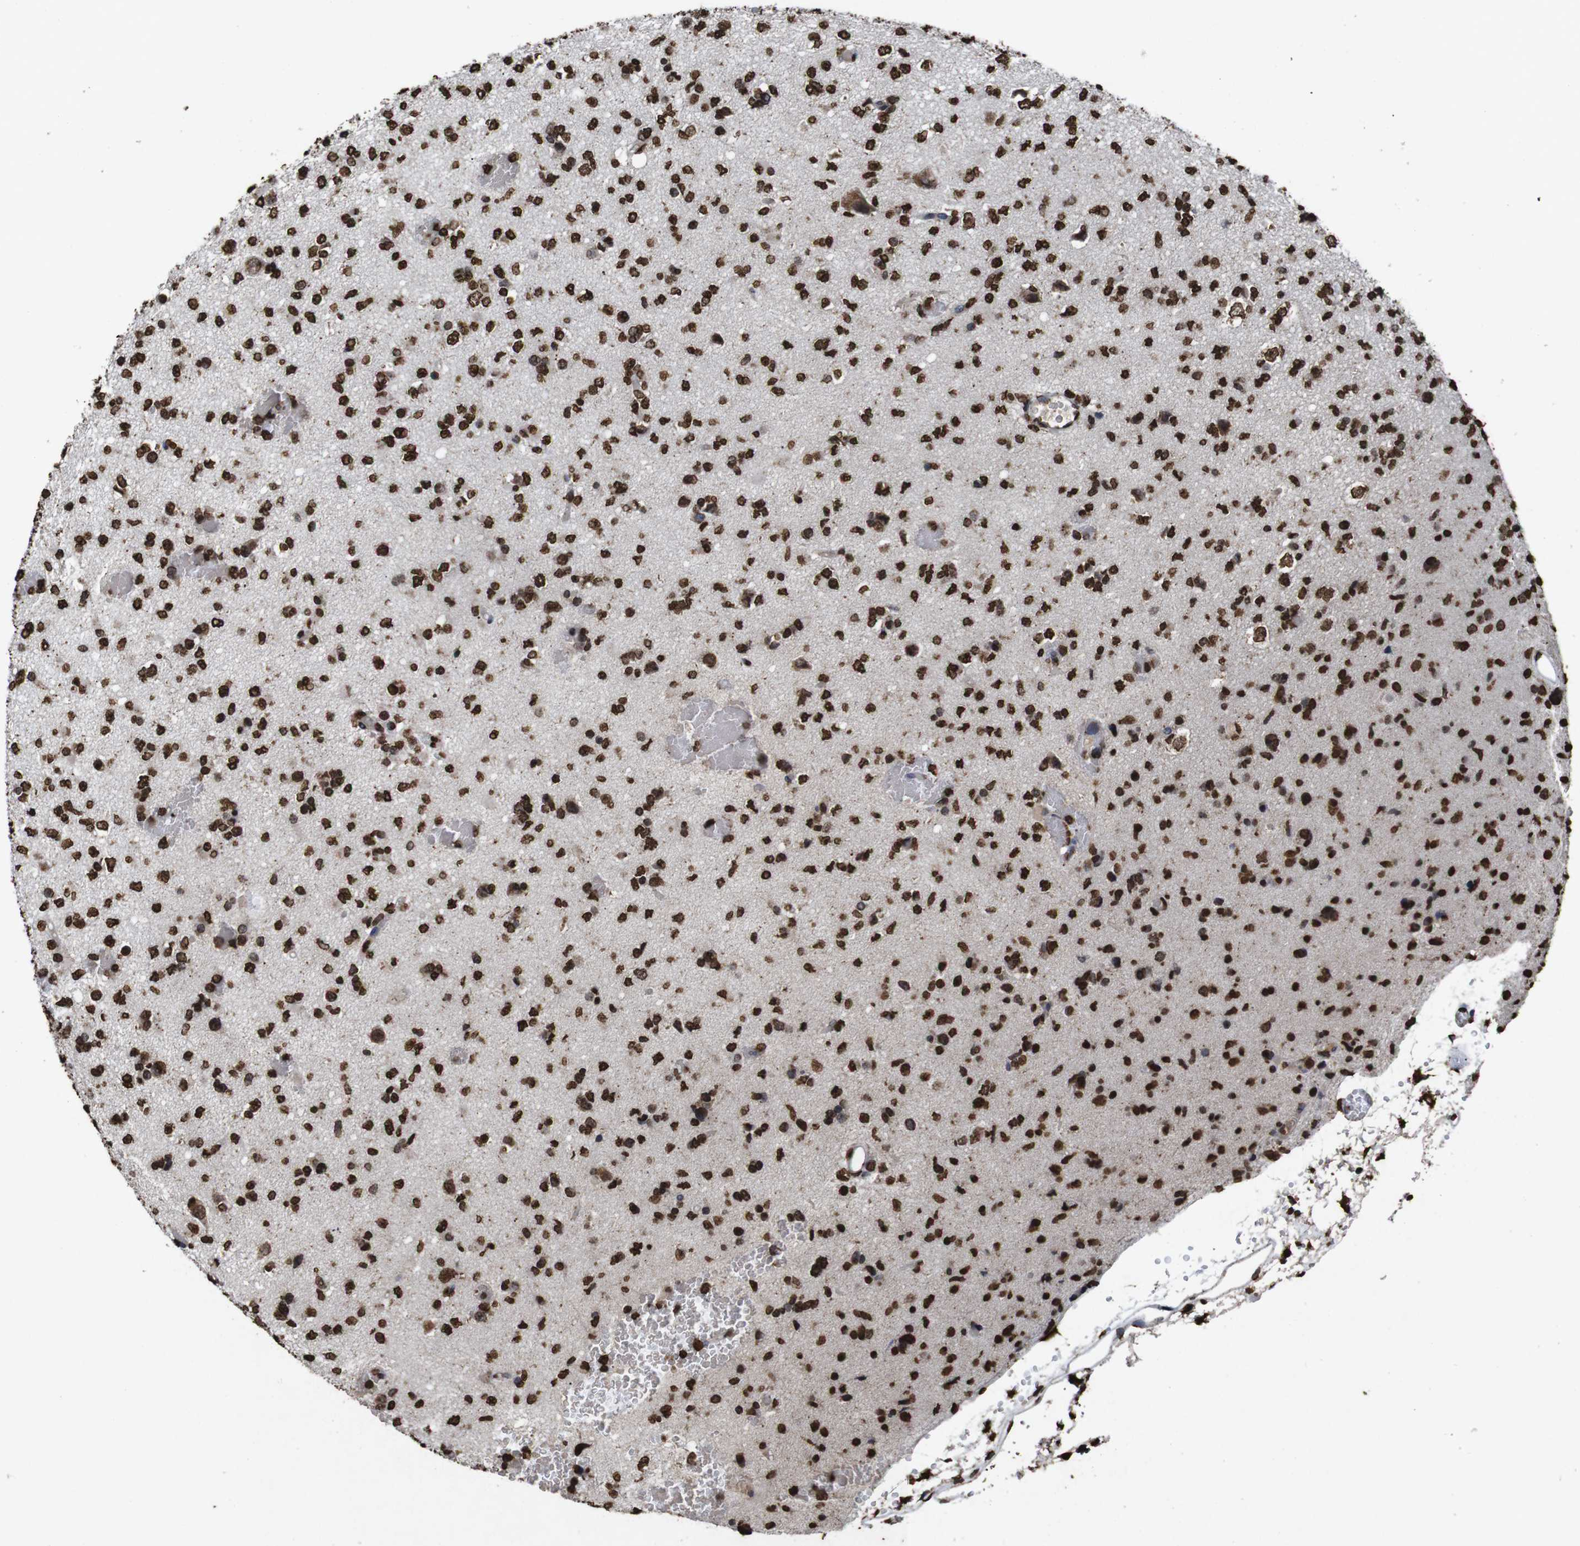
{"staining": {"intensity": "strong", "quantity": ">75%", "location": "nuclear"}, "tissue": "glioma", "cell_type": "Tumor cells", "image_type": "cancer", "snomed": [{"axis": "morphology", "description": "Glioma, malignant, Low grade"}, {"axis": "topography", "description": "Brain"}], "caption": "A brown stain highlights strong nuclear staining of a protein in malignant glioma (low-grade) tumor cells. Immunohistochemistry stains the protein in brown and the nuclei are stained blue.", "gene": "MDM2", "patient": {"sex": "female", "age": 22}}